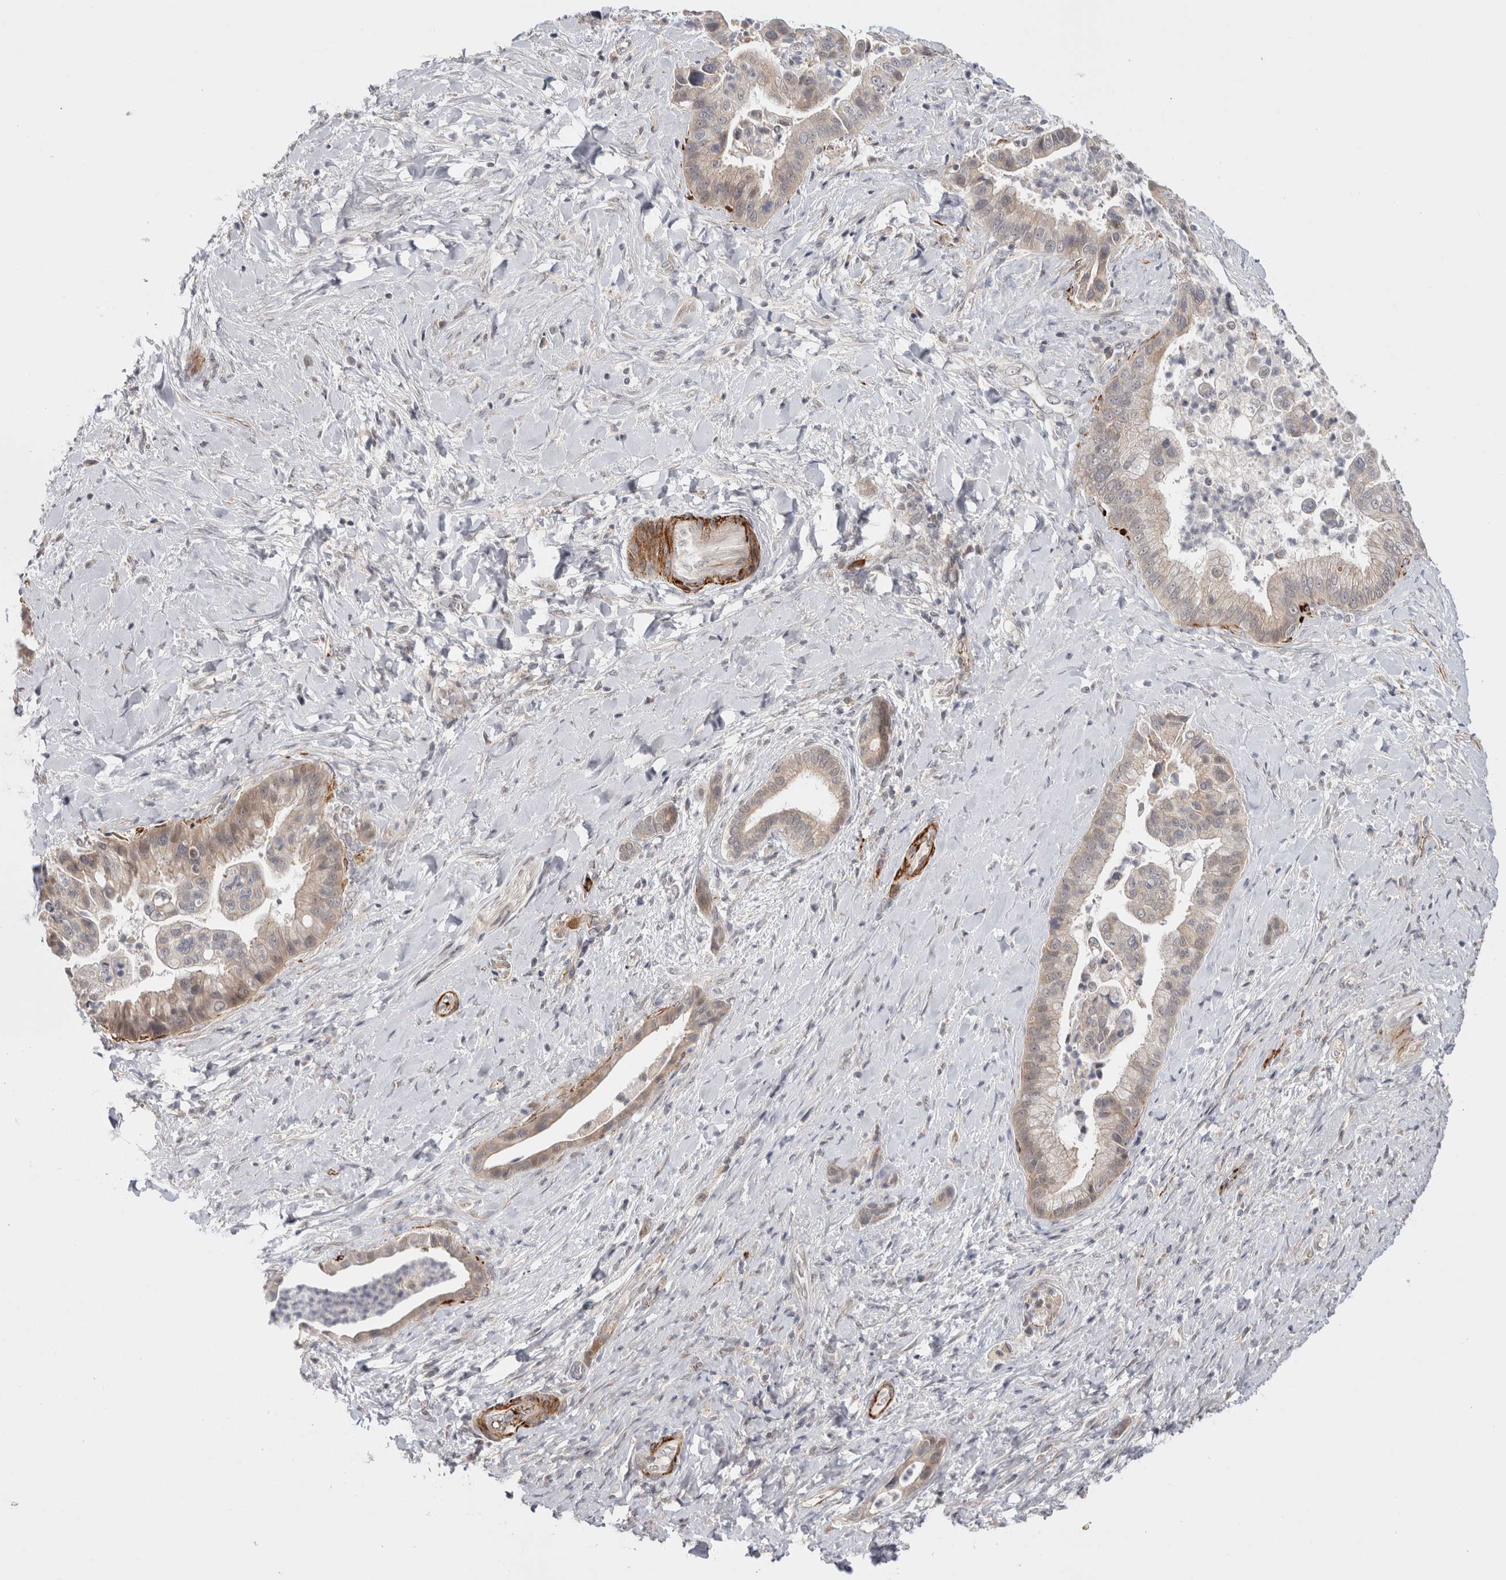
{"staining": {"intensity": "weak", "quantity": "25%-75%", "location": "cytoplasmic/membranous,nuclear"}, "tissue": "liver cancer", "cell_type": "Tumor cells", "image_type": "cancer", "snomed": [{"axis": "morphology", "description": "Cholangiocarcinoma"}, {"axis": "topography", "description": "Liver"}], "caption": "IHC micrograph of neoplastic tissue: human liver cancer (cholangiocarcinoma) stained using immunohistochemistry (IHC) reveals low levels of weak protein expression localized specifically in the cytoplasmic/membranous and nuclear of tumor cells, appearing as a cytoplasmic/membranous and nuclear brown color.", "gene": "ZNF318", "patient": {"sex": "female", "age": 54}}